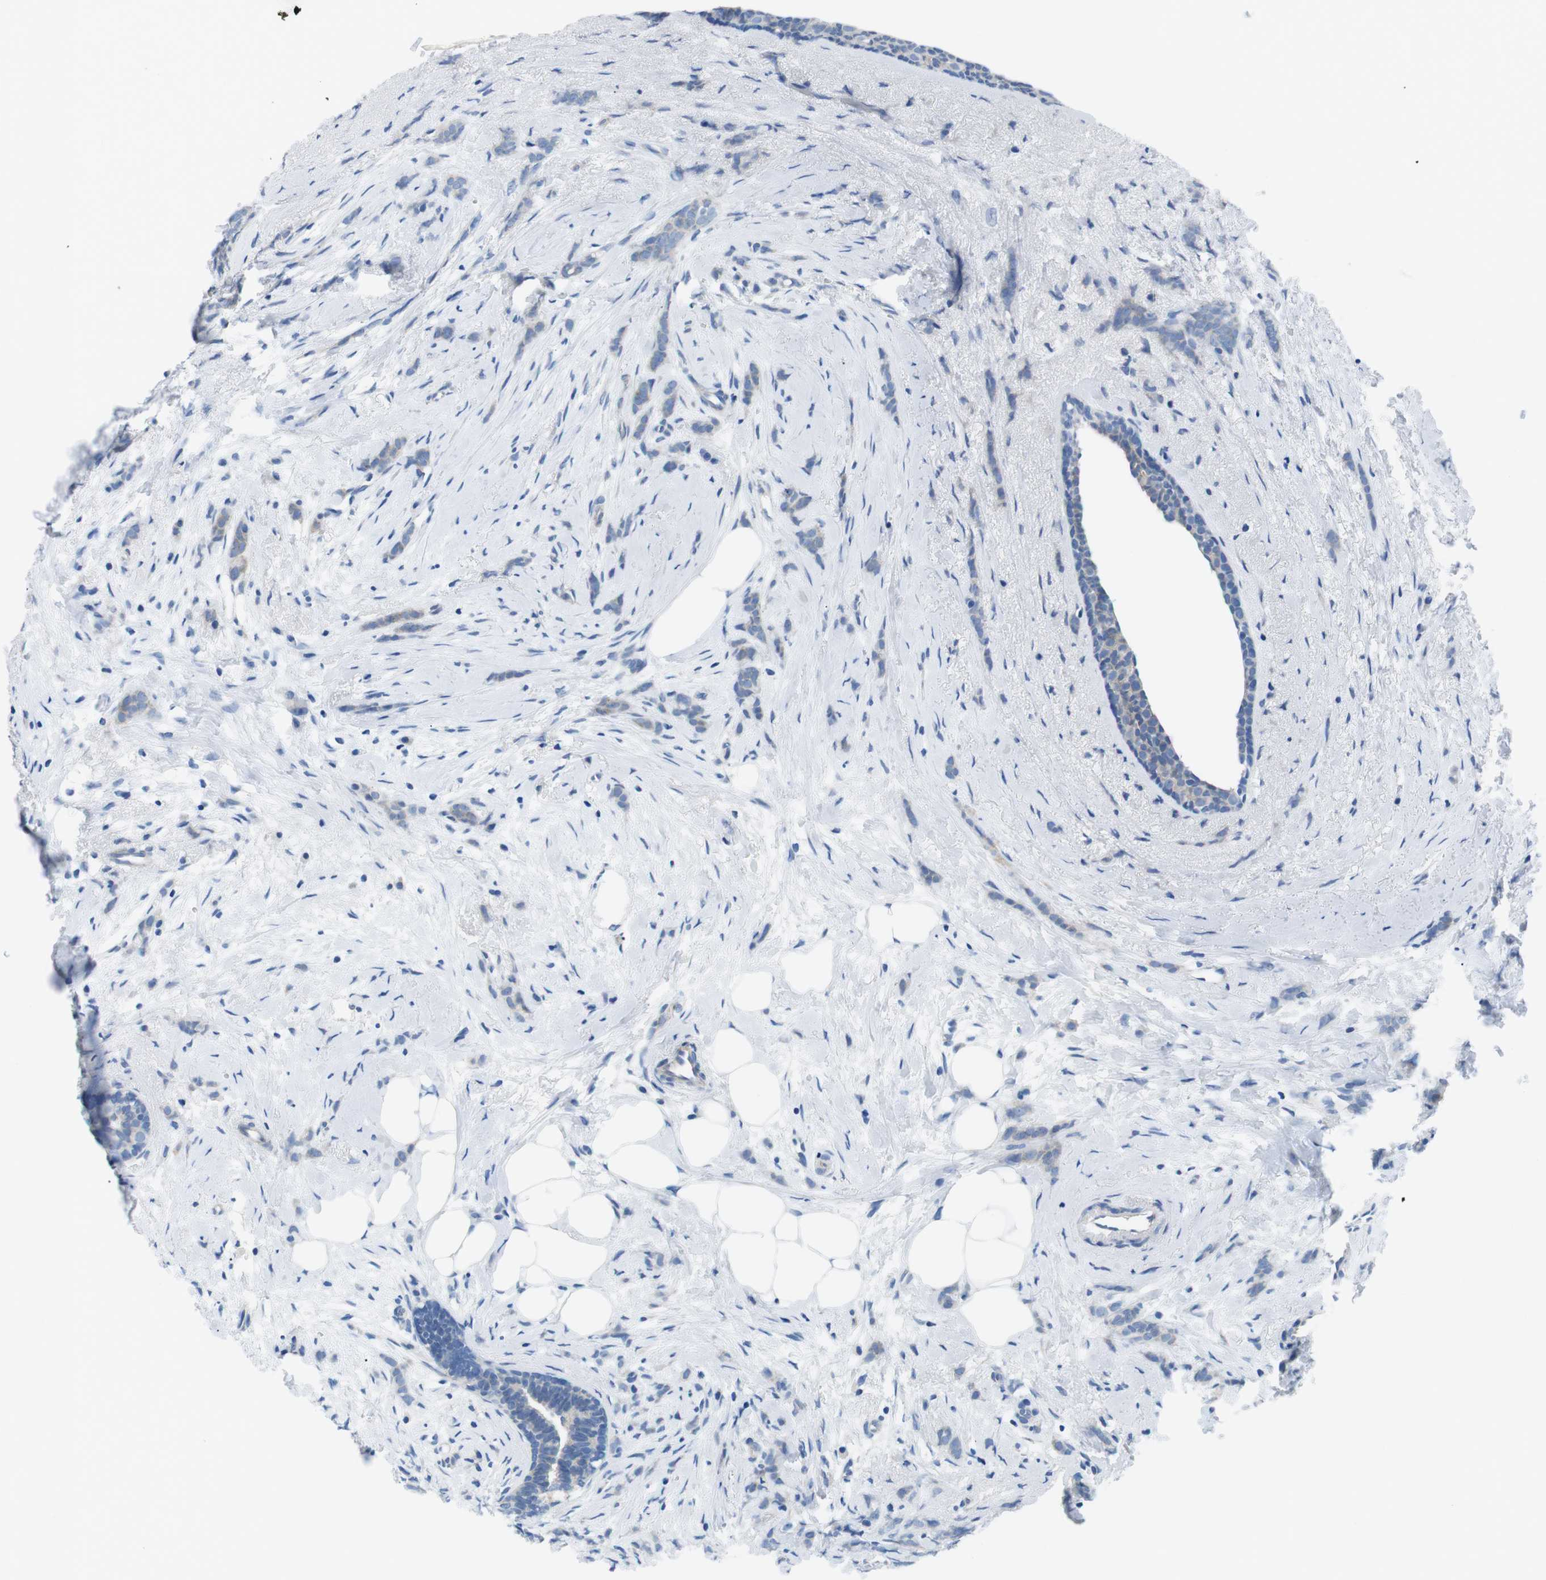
{"staining": {"intensity": "negative", "quantity": "none", "location": "none"}, "tissue": "breast cancer", "cell_type": "Tumor cells", "image_type": "cancer", "snomed": [{"axis": "morphology", "description": "Lobular carcinoma, in situ"}, {"axis": "morphology", "description": "Lobular carcinoma"}, {"axis": "topography", "description": "Breast"}], "caption": "Tumor cells show no significant protein expression in breast cancer (lobular carcinoma). The staining is performed using DAB (3,3'-diaminobenzidine) brown chromogen with nuclei counter-stained in using hematoxylin.", "gene": "MUC2", "patient": {"sex": "female", "age": 41}}